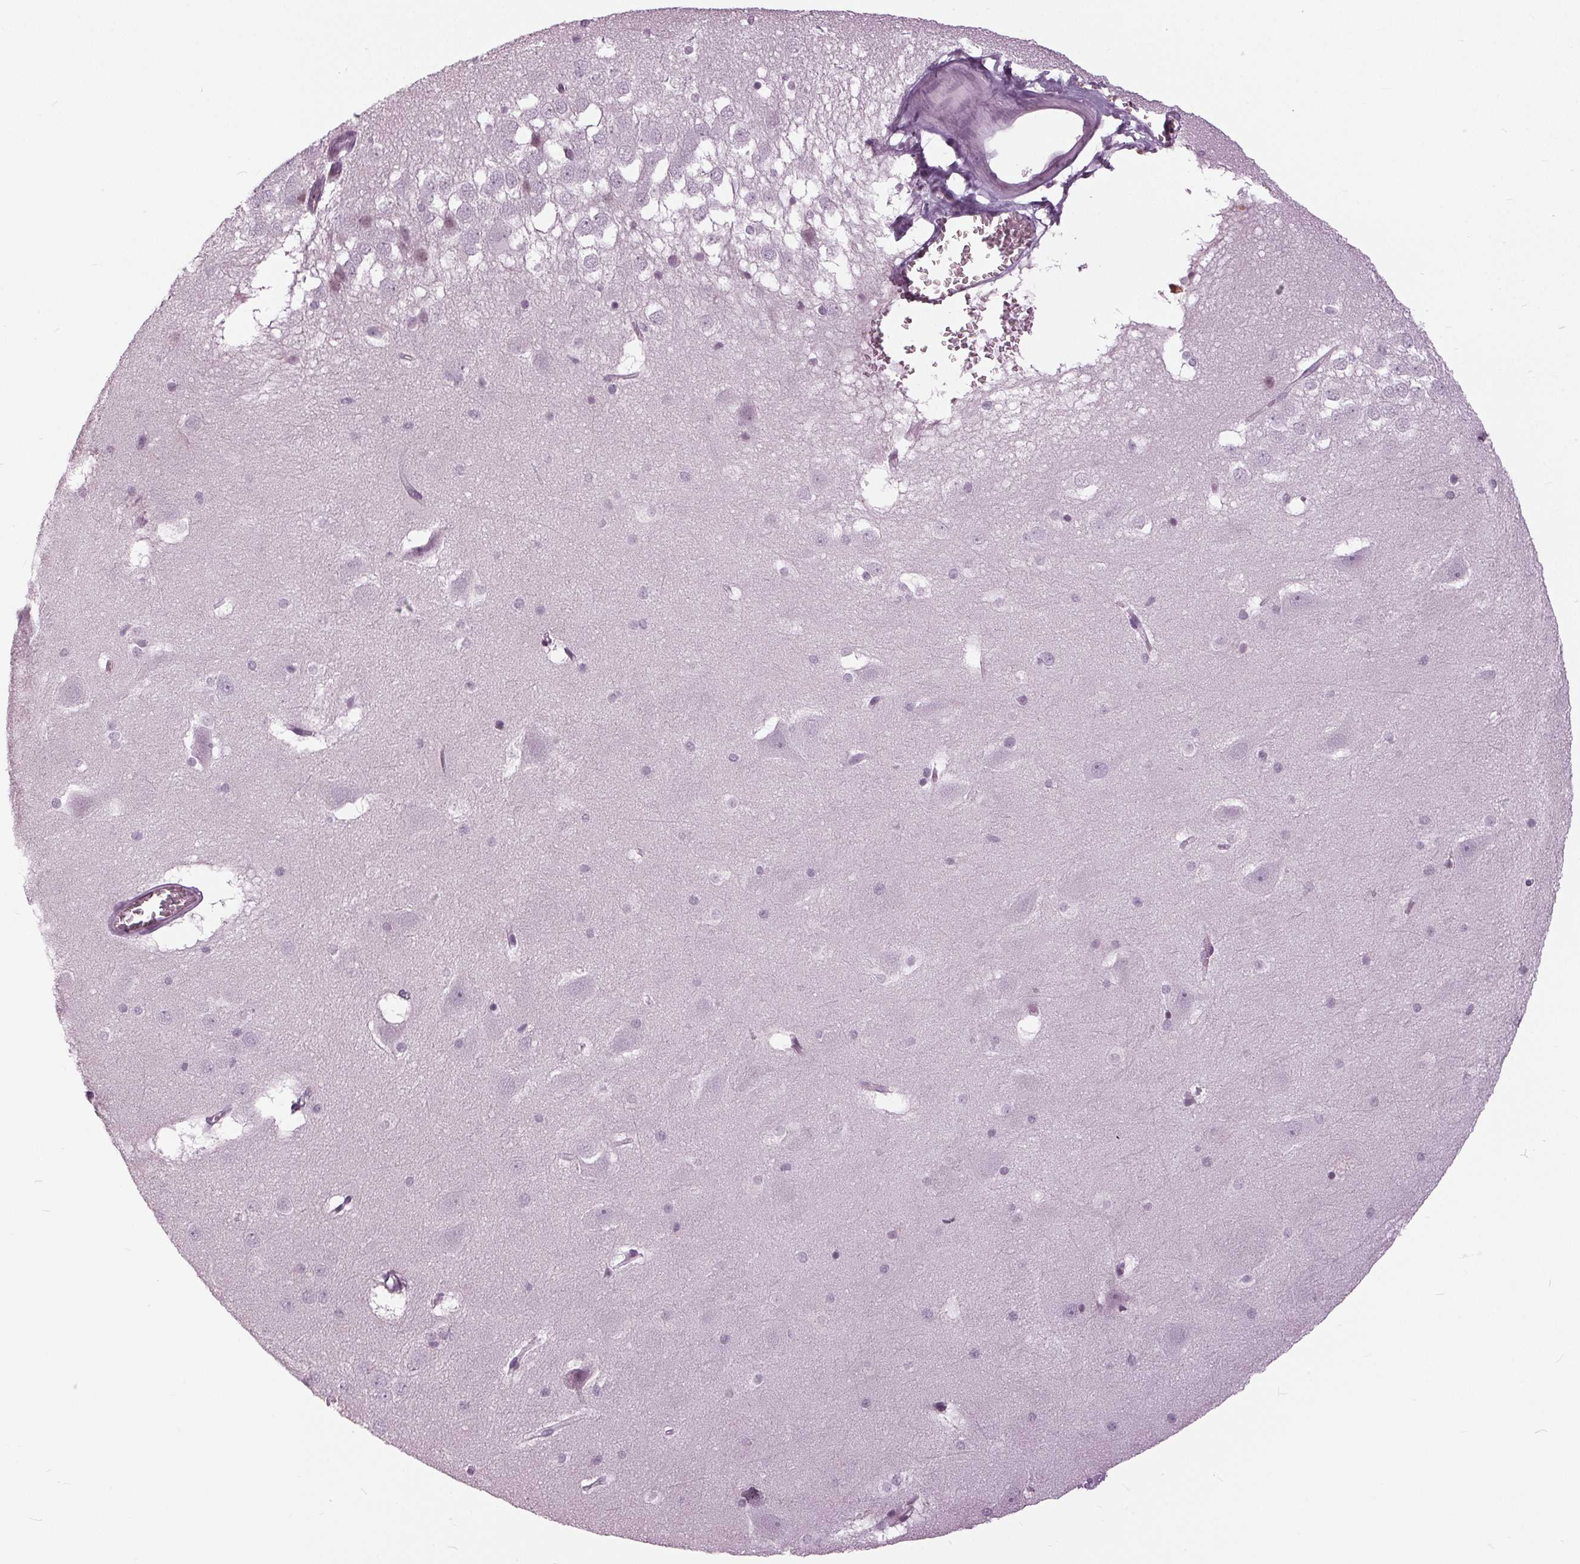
{"staining": {"intensity": "negative", "quantity": "none", "location": "none"}, "tissue": "hippocampus", "cell_type": "Glial cells", "image_type": "normal", "snomed": [{"axis": "morphology", "description": "Normal tissue, NOS"}, {"axis": "topography", "description": "Hippocampus"}], "caption": "This is an immunohistochemistry (IHC) photomicrograph of normal human hippocampus. There is no expression in glial cells.", "gene": "SLC9A4", "patient": {"sex": "male", "age": 45}}